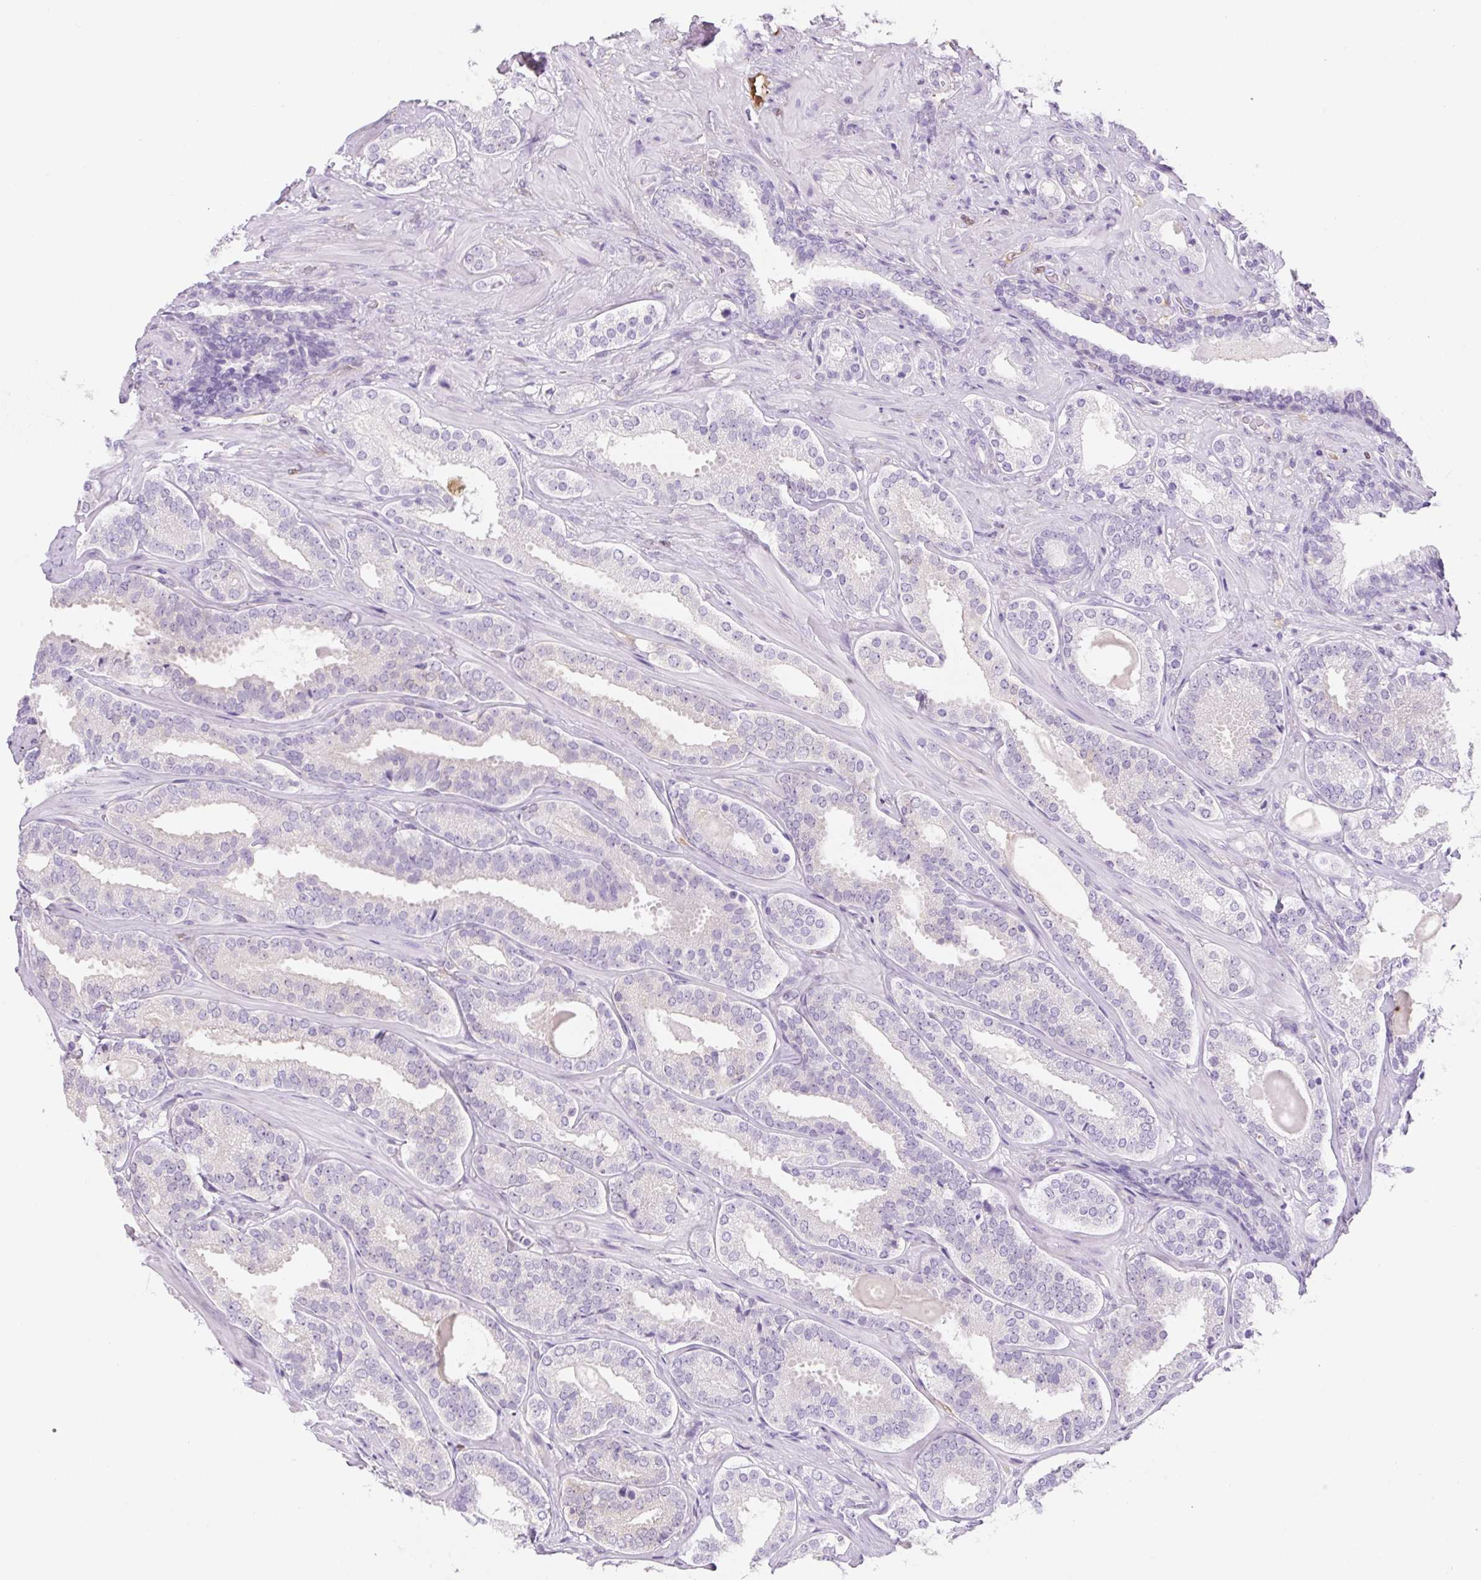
{"staining": {"intensity": "negative", "quantity": "none", "location": "none"}, "tissue": "prostate cancer", "cell_type": "Tumor cells", "image_type": "cancer", "snomed": [{"axis": "morphology", "description": "Adenocarcinoma, High grade"}, {"axis": "topography", "description": "Prostate"}], "caption": "Histopathology image shows no significant protein staining in tumor cells of prostate cancer (high-grade adenocarcinoma).", "gene": "FABP5", "patient": {"sex": "male", "age": 65}}